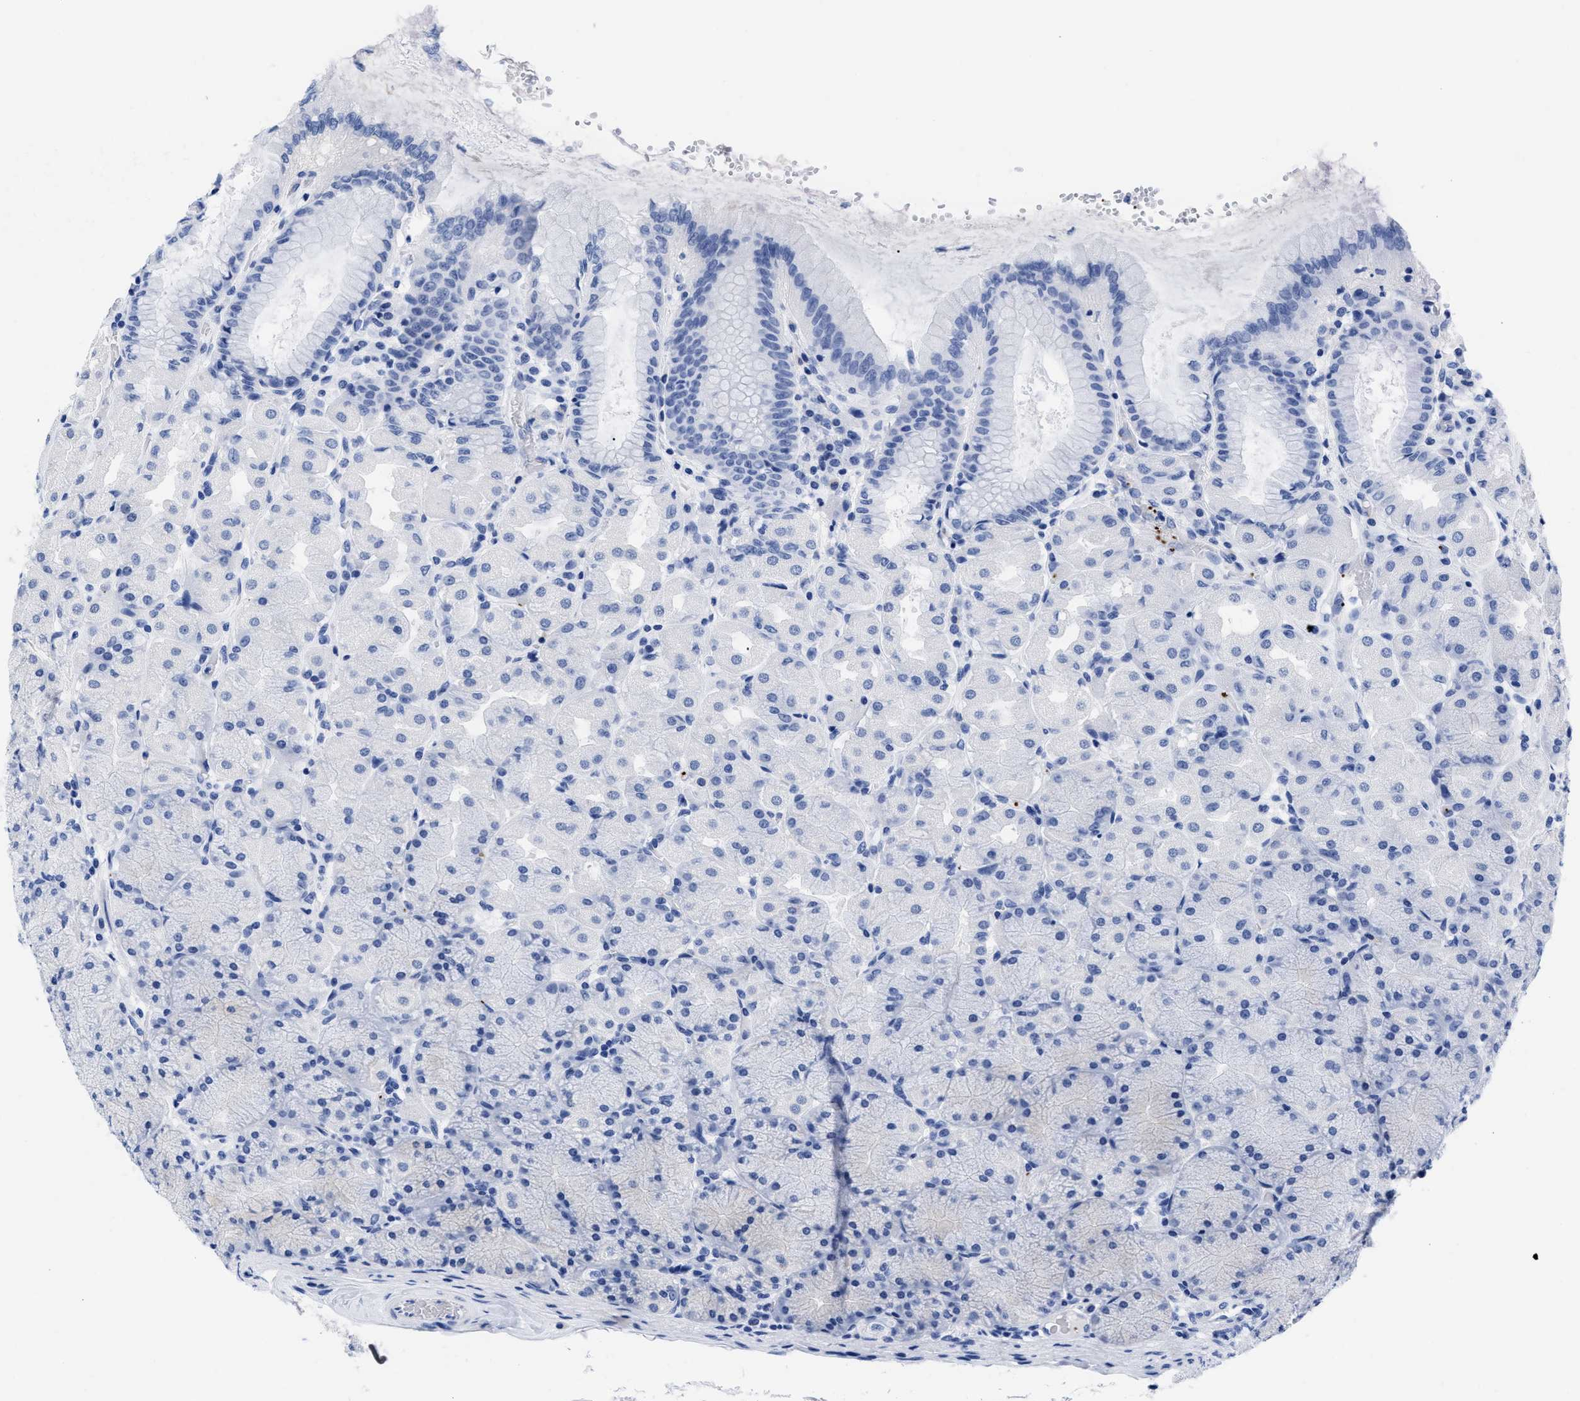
{"staining": {"intensity": "negative", "quantity": "none", "location": "none"}, "tissue": "stomach", "cell_type": "Glandular cells", "image_type": "normal", "snomed": [{"axis": "morphology", "description": "Normal tissue, NOS"}, {"axis": "topography", "description": "Stomach, upper"}], "caption": "DAB (3,3'-diaminobenzidine) immunohistochemical staining of unremarkable human stomach displays no significant staining in glandular cells.", "gene": "TREML1", "patient": {"sex": "female", "age": 56}}